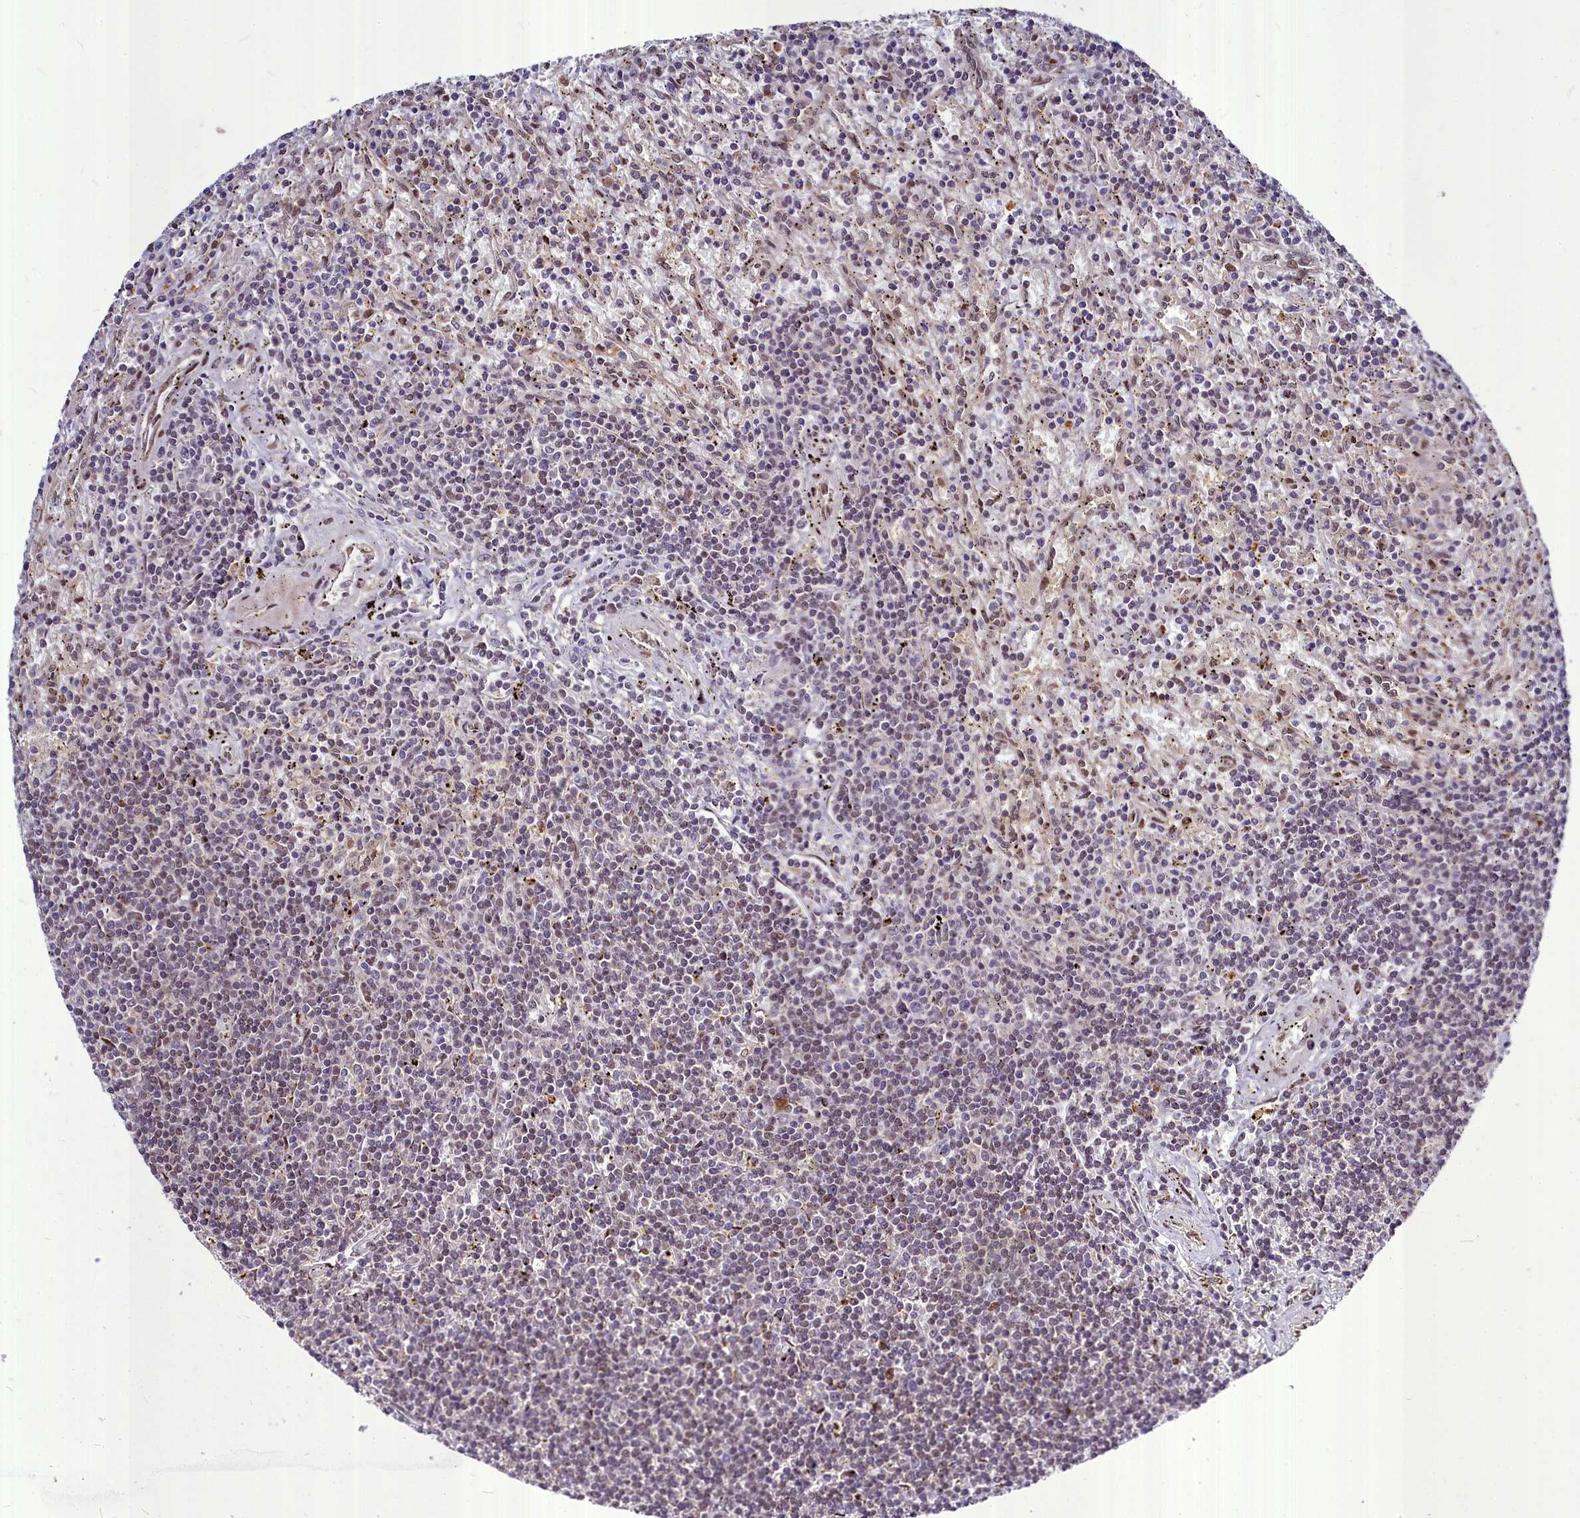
{"staining": {"intensity": "weak", "quantity": "25%-75%", "location": "nuclear"}, "tissue": "lymphoma", "cell_type": "Tumor cells", "image_type": "cancer", "snomed": [{"axis": "morphology", "description": "Malignant lymphoma, non-Hodgkin's type, Low grade"}, {"axis": "topography", "description": "Spleen"}], "caption": "This micrograph exhibits lymphoma stained with immunohistochemistry (IHC) to label a protein in brown. The nuclear of tumor cells show weak positivity for the protein. Nuclei are counter-stained blue.", "gene": "MAML2", "patient": {"sex": "male", "age": 76}}